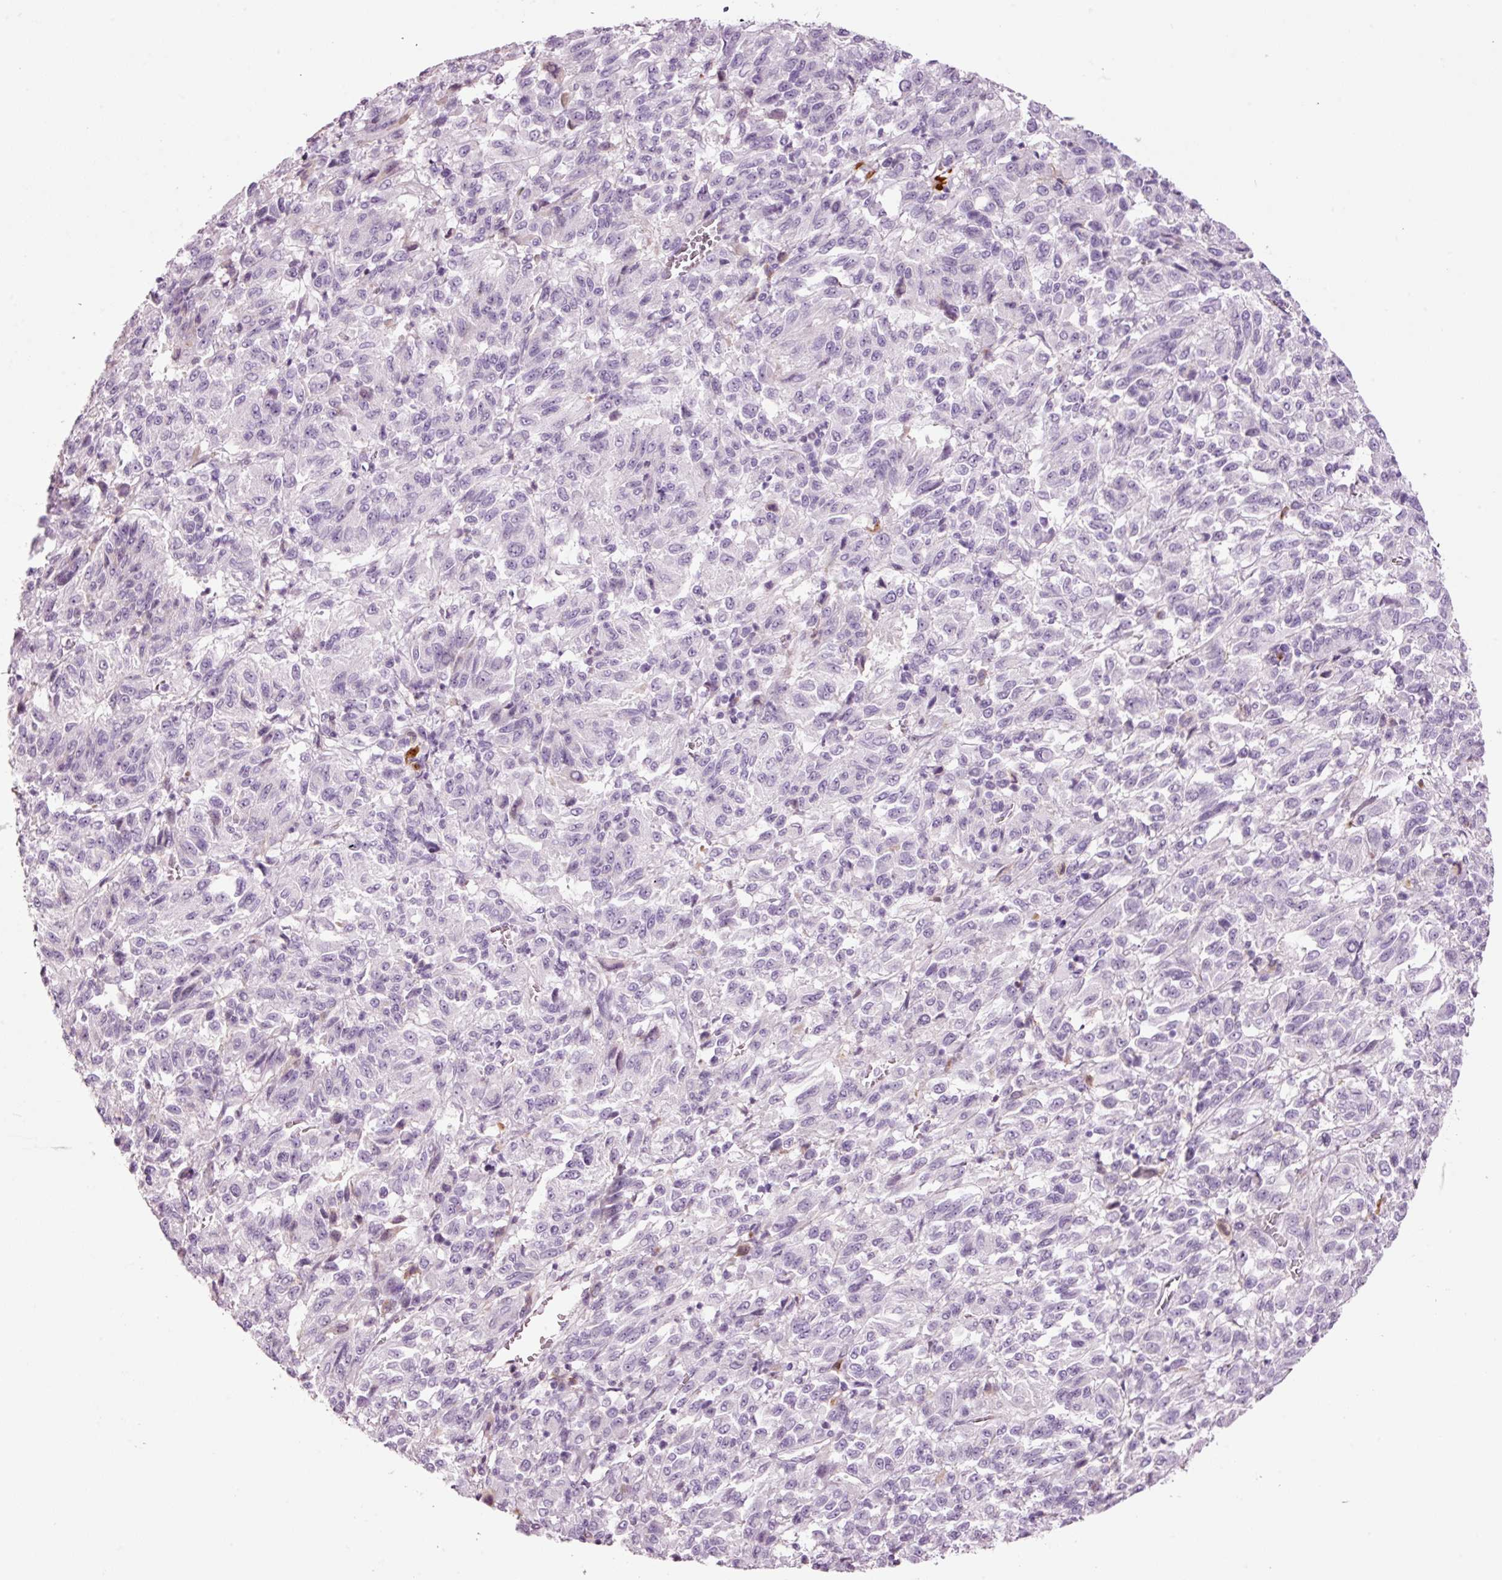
{"staining": {"intensity": "negative", "quantity": "none", "location": "none"}, "tissue": "melanoma", "cell_type": "Tumor cells", "image_type": "cancer", "snomed": [{"axis": "morphology", "description": "Malignant melanoma, Metastatic site"}, {"axis": "topography", "description": "Lung"}], "caption": "Immunohistochemistry histopathology image of neoplastic tissue: melanoma stained with DAB demonstrates no significant protein staining in tumor cells.", "gene": "KLF1", "patient": {"sex": "male", "age": 64}}